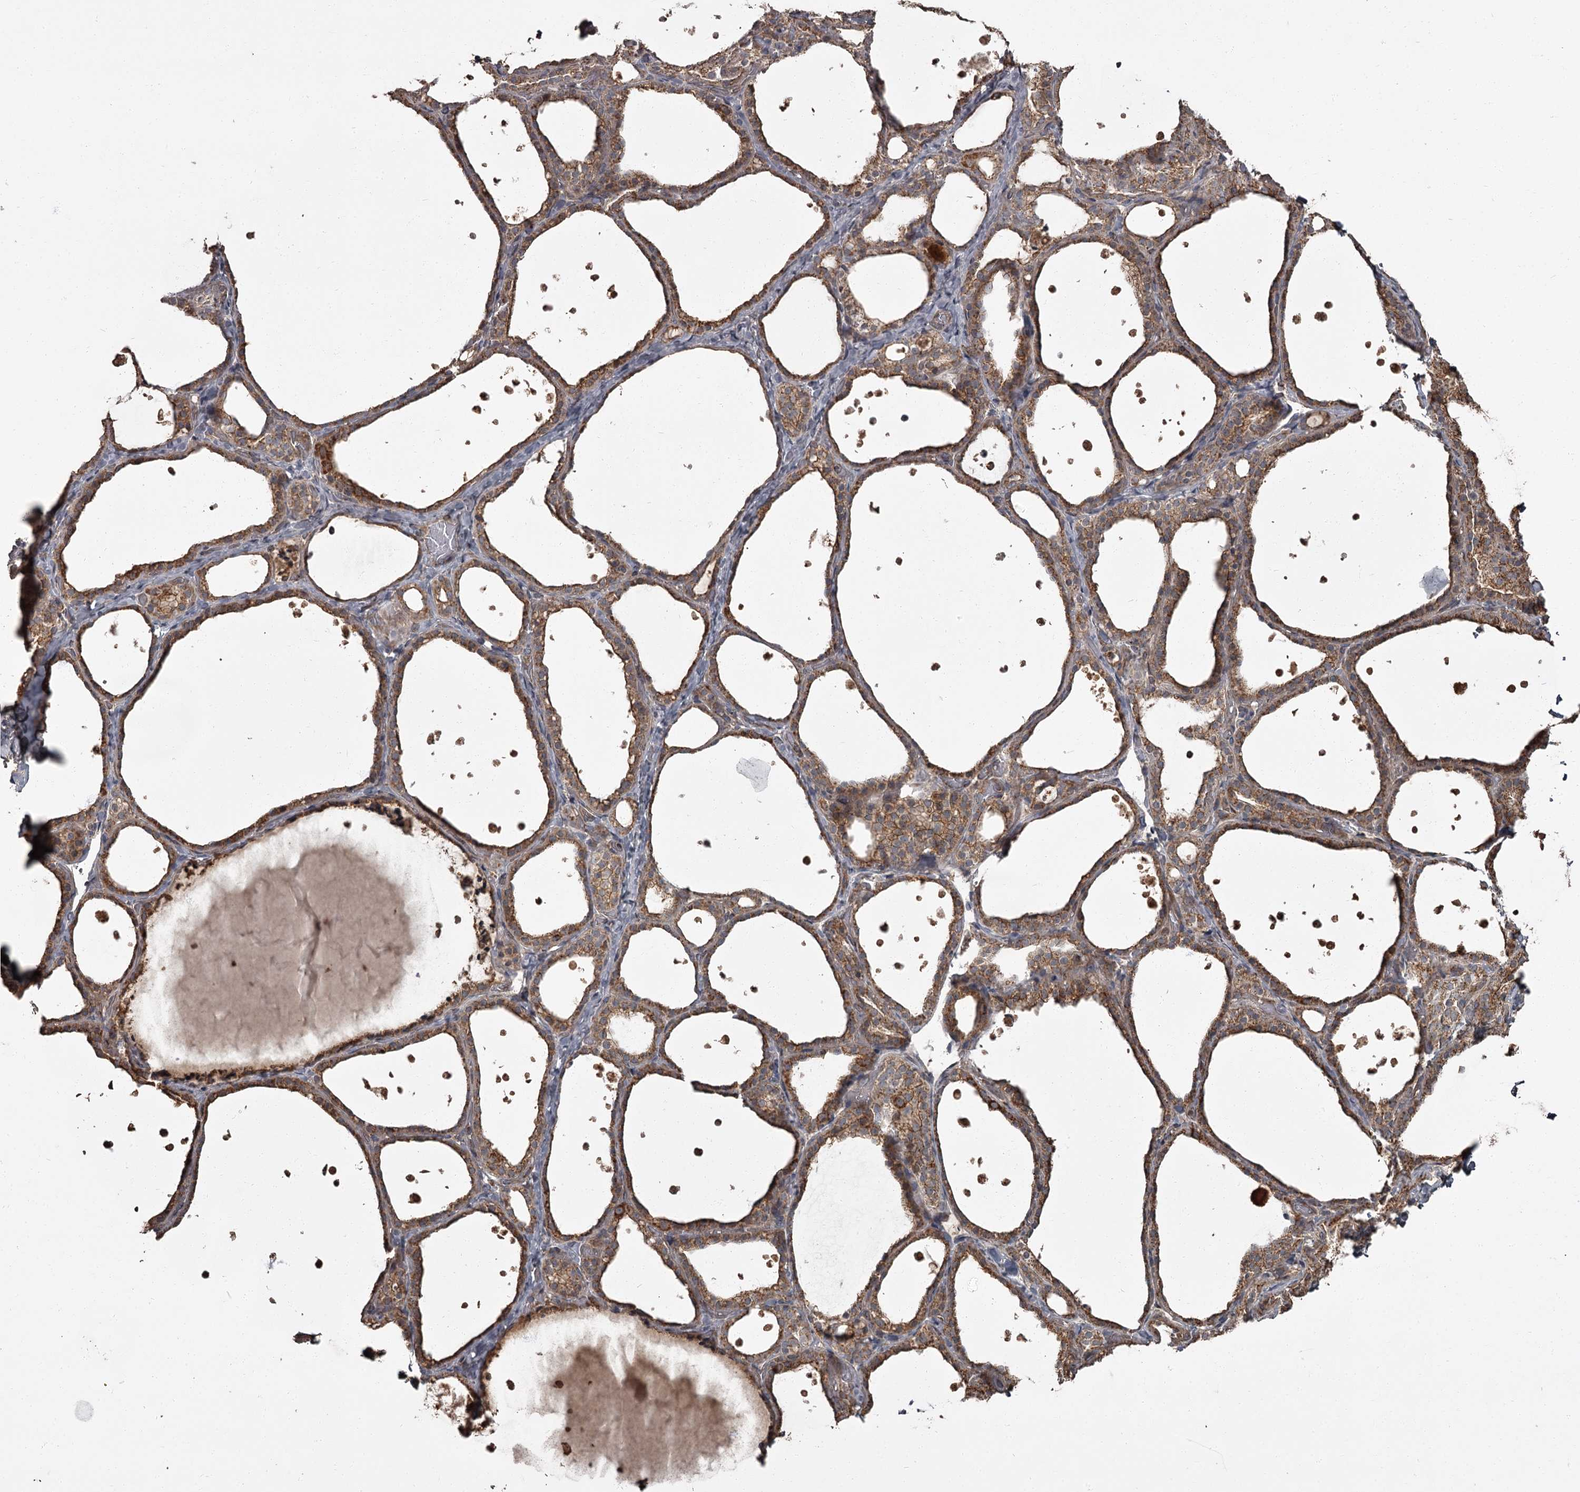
{"staining": {"intensity": "strong", "quantity": ">75%", "location": "cytoplasmic/membranous"}, "tissue": "thyroid gland", "cell_type": "Glandular cells", "image_type": "normal", "snomed": [{"axis": "morphology", "description": "Normal tissue, NOS"}, {"axis": "topography", "description": "Thyroid gland"}], "caption": "IHC staining of unremarkable thyroid gland, which exhibits high levels of strong cytoplasmic/membranous expression in about >75% of glandular cells indicating strong cytoplasmic/membranous protein positivity. The staining was performed using DAB (brown) for protein detection and nuclei were counterstained in hematoxylin (blue).", "gene": "THAP9", "patient": {"sex": "female", "age": 44}}